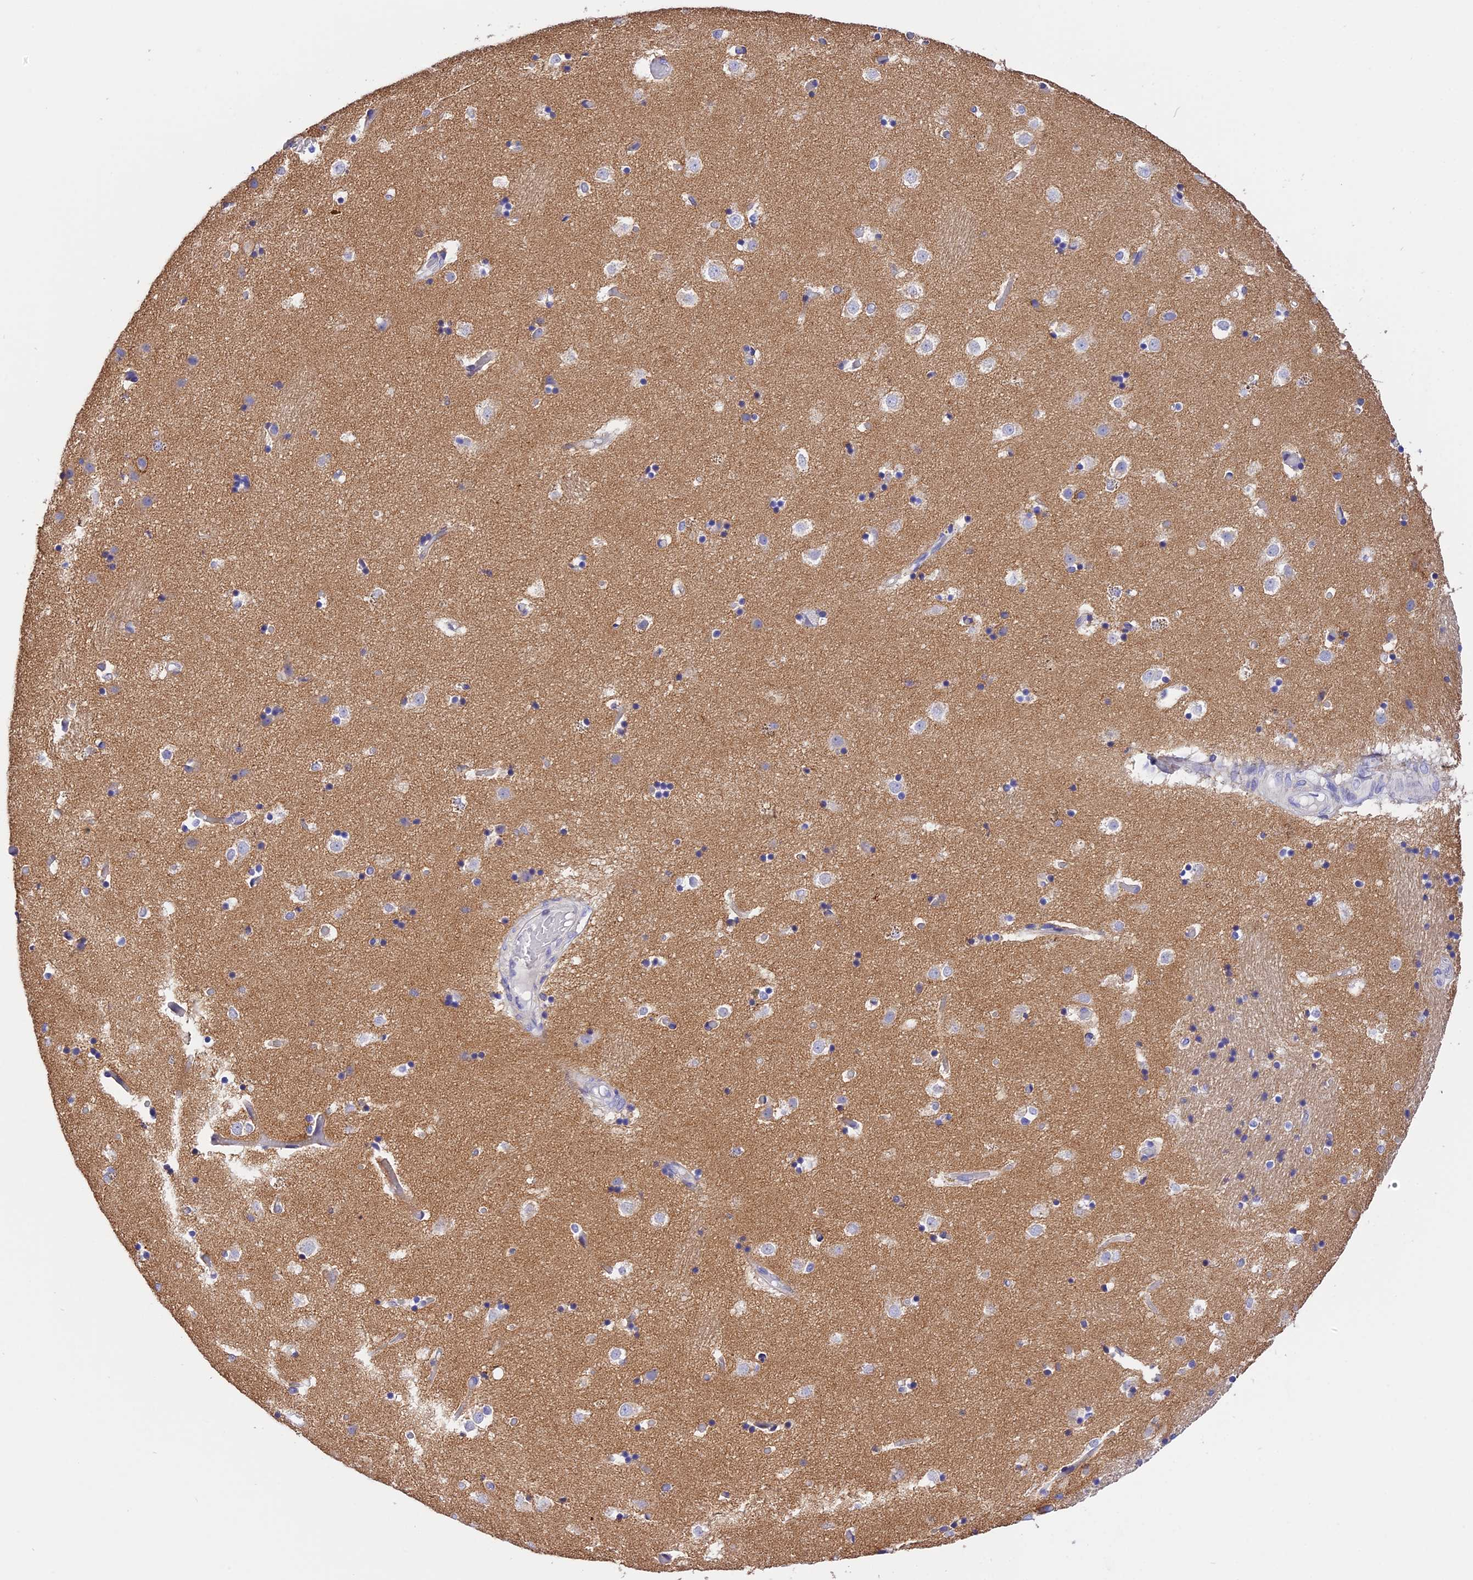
{"staining": {"intensity": "negative", "quantity": "none", "location": "none"}, "tissue": "caudate", "cell_type": "Glial cells", "image_type": "normal", "snomed": [{"axis": "morphology", "description": "Normal tissue, NOS"}, {"axis": "topography", "description": "Lateral ventricle wall"}], "caption": "This is a photomicrograph of IHC staining of benign caudate, which shows no expression in glial cells. (Brightfield microscopy of DAB (3,3'-diaminobenzidine) IHC at high magnification).", "gene": "COL6A5", "patient": {"sex": "female", "age": 52}}